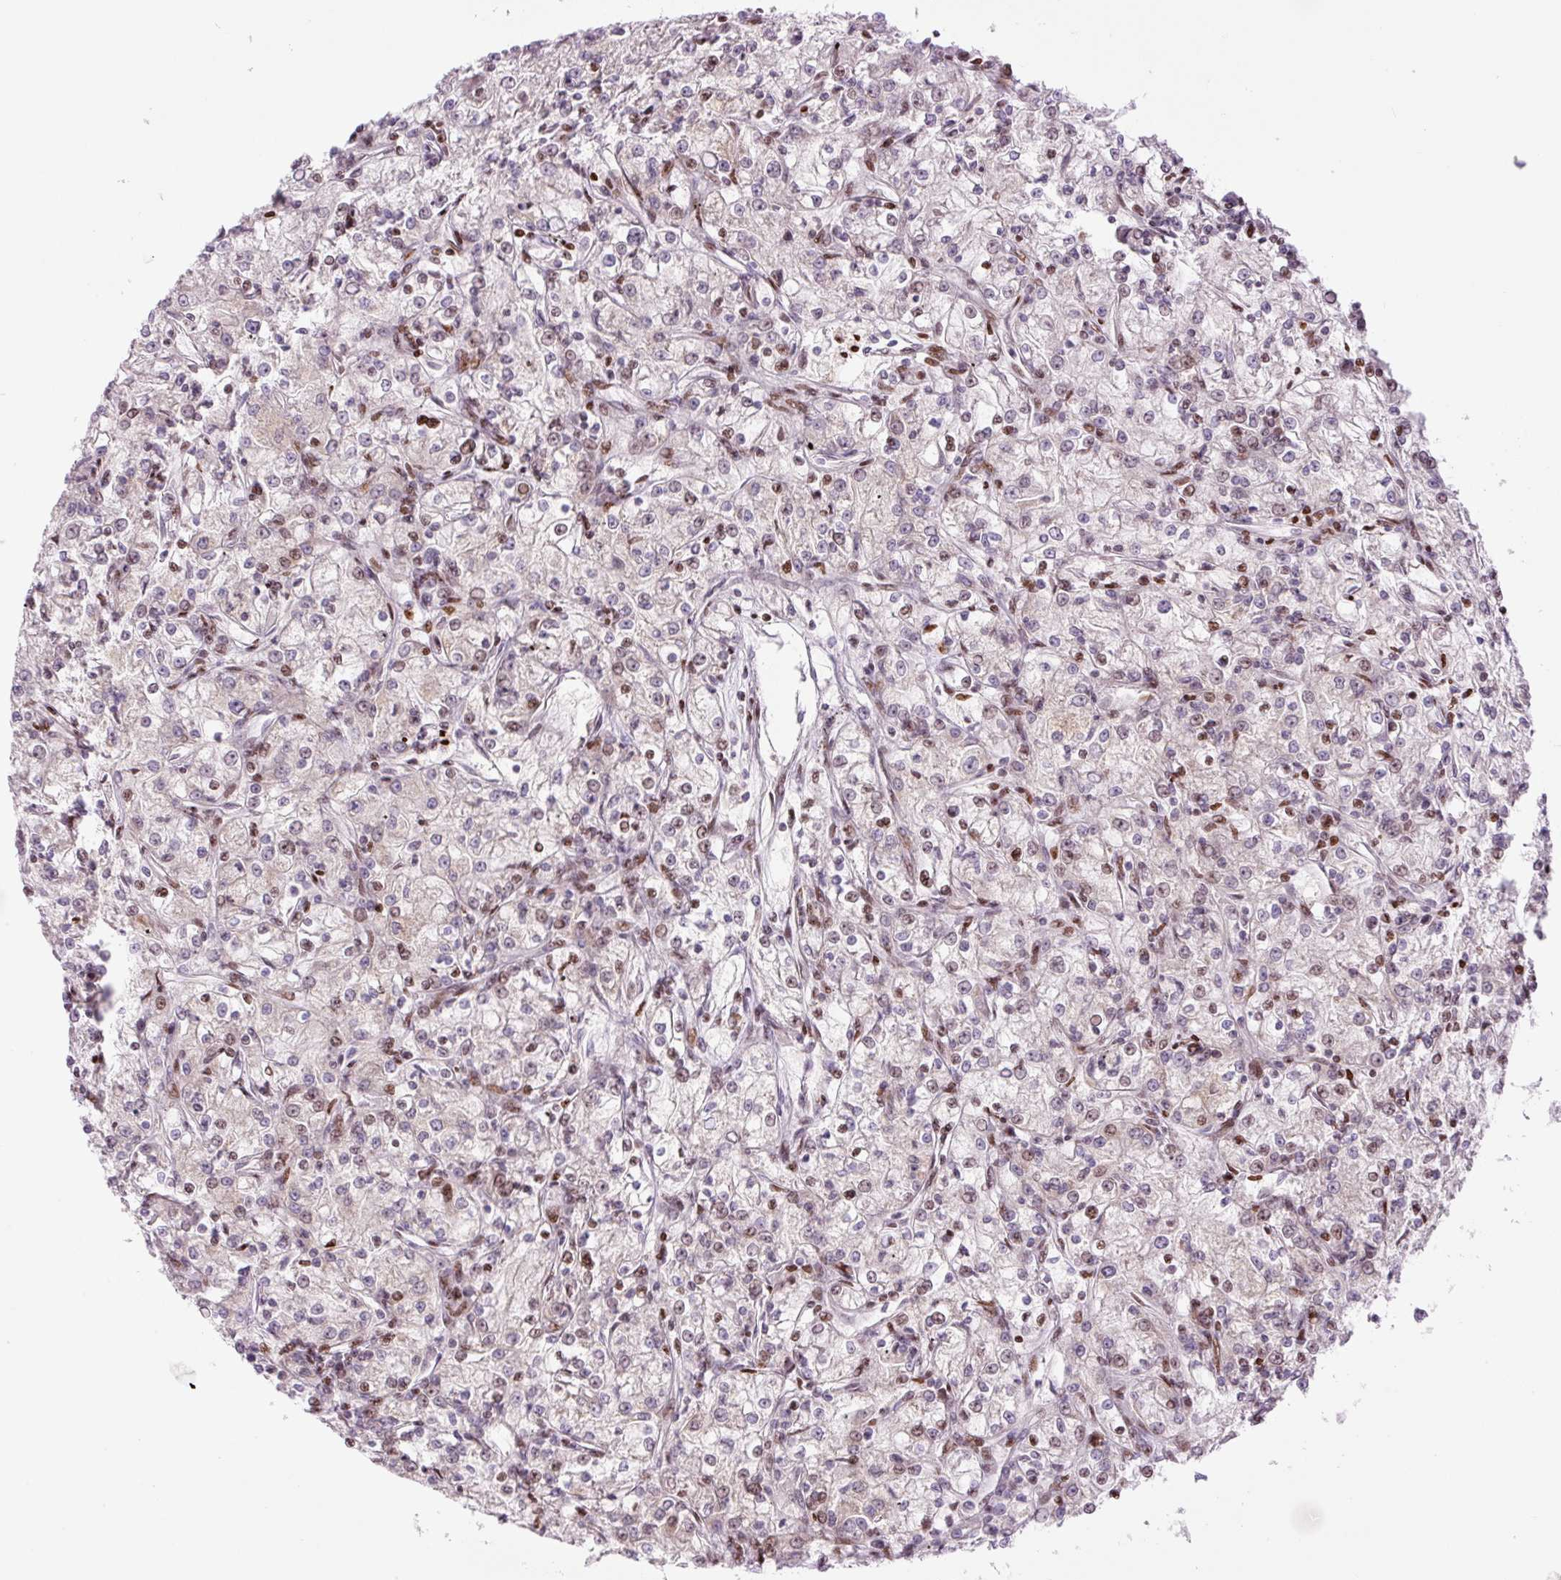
{"staining": {"intensity": "moderate", "quantity": "<25%", "location": "nuclear"}, "tissue": "renal cancer", "cell_type": "Tumor cells", "image_type": "cancer", "snomed": [{"axis": "morphology", "description": "Adenocarcinoma, NOS"}, {"axis": "topography", "description": "Kidney"}], "caption": "DAB immunohistochemical staining of human renal cancer (adenocarcinoma) shows moderate nuclear protein positivity in approximately <25% of tumor cells.", "gene": "TMEM177", "patient": {"sex": "female", "age": 59}}